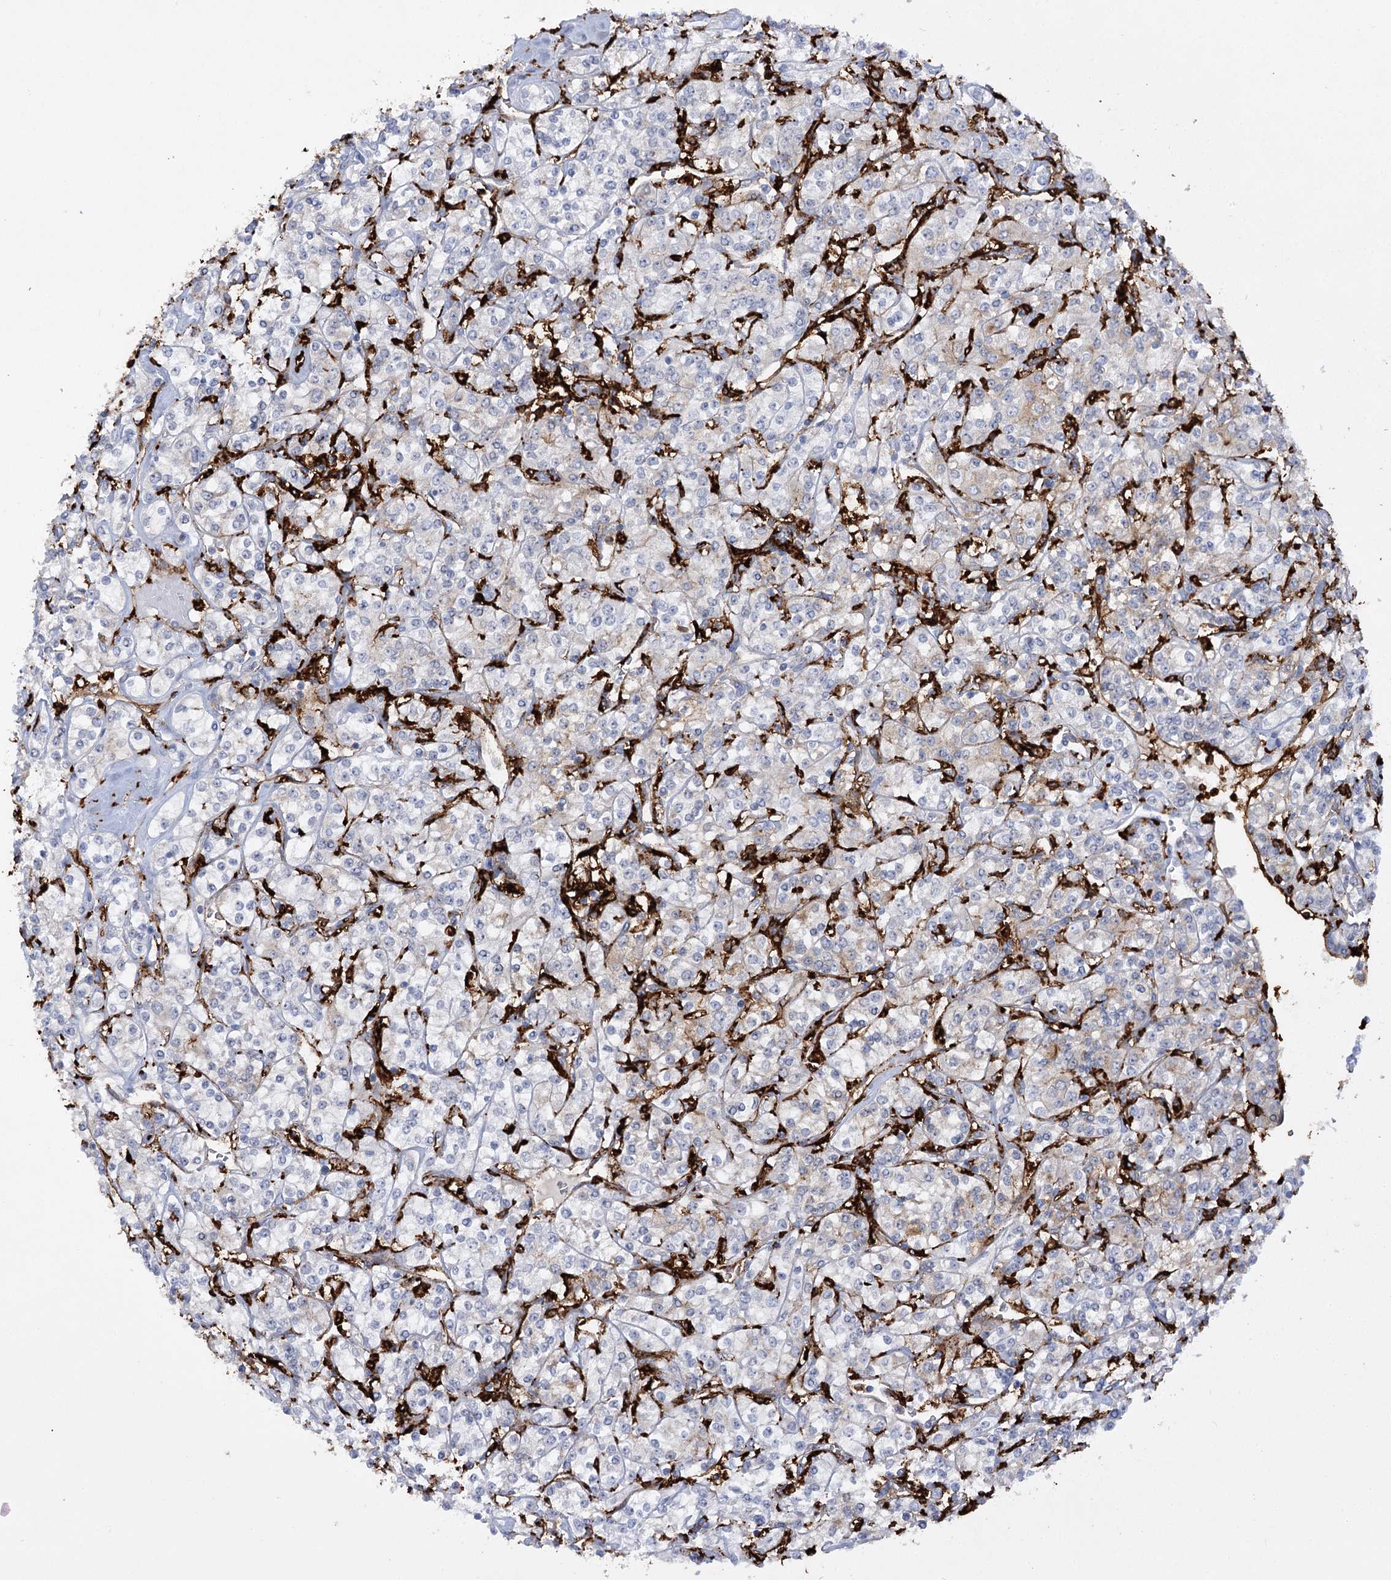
{"staining": {"intensity": "negative", "quantity": "none", "location": "none"}, "tissue": "renal cancer", "cell_type": "Tumor cells", "image_type": "cancer", "snomed": [{"axis": "morphology", "description": "Adenocarcinoma, NOS"}, {"axis": "topography", "description": "Kidney"}], "caption": "This is a photomicrograph of immunohistochemistry (IHC) staining of renal cancer (adenocarcinoma), which shows no positivity in tumor cells. (Immunohistochemistry (ihc), brightfield microscopy, high magnification).", "gene": "PIWIL4", "patient": {"sex": "male", "age": 77}}